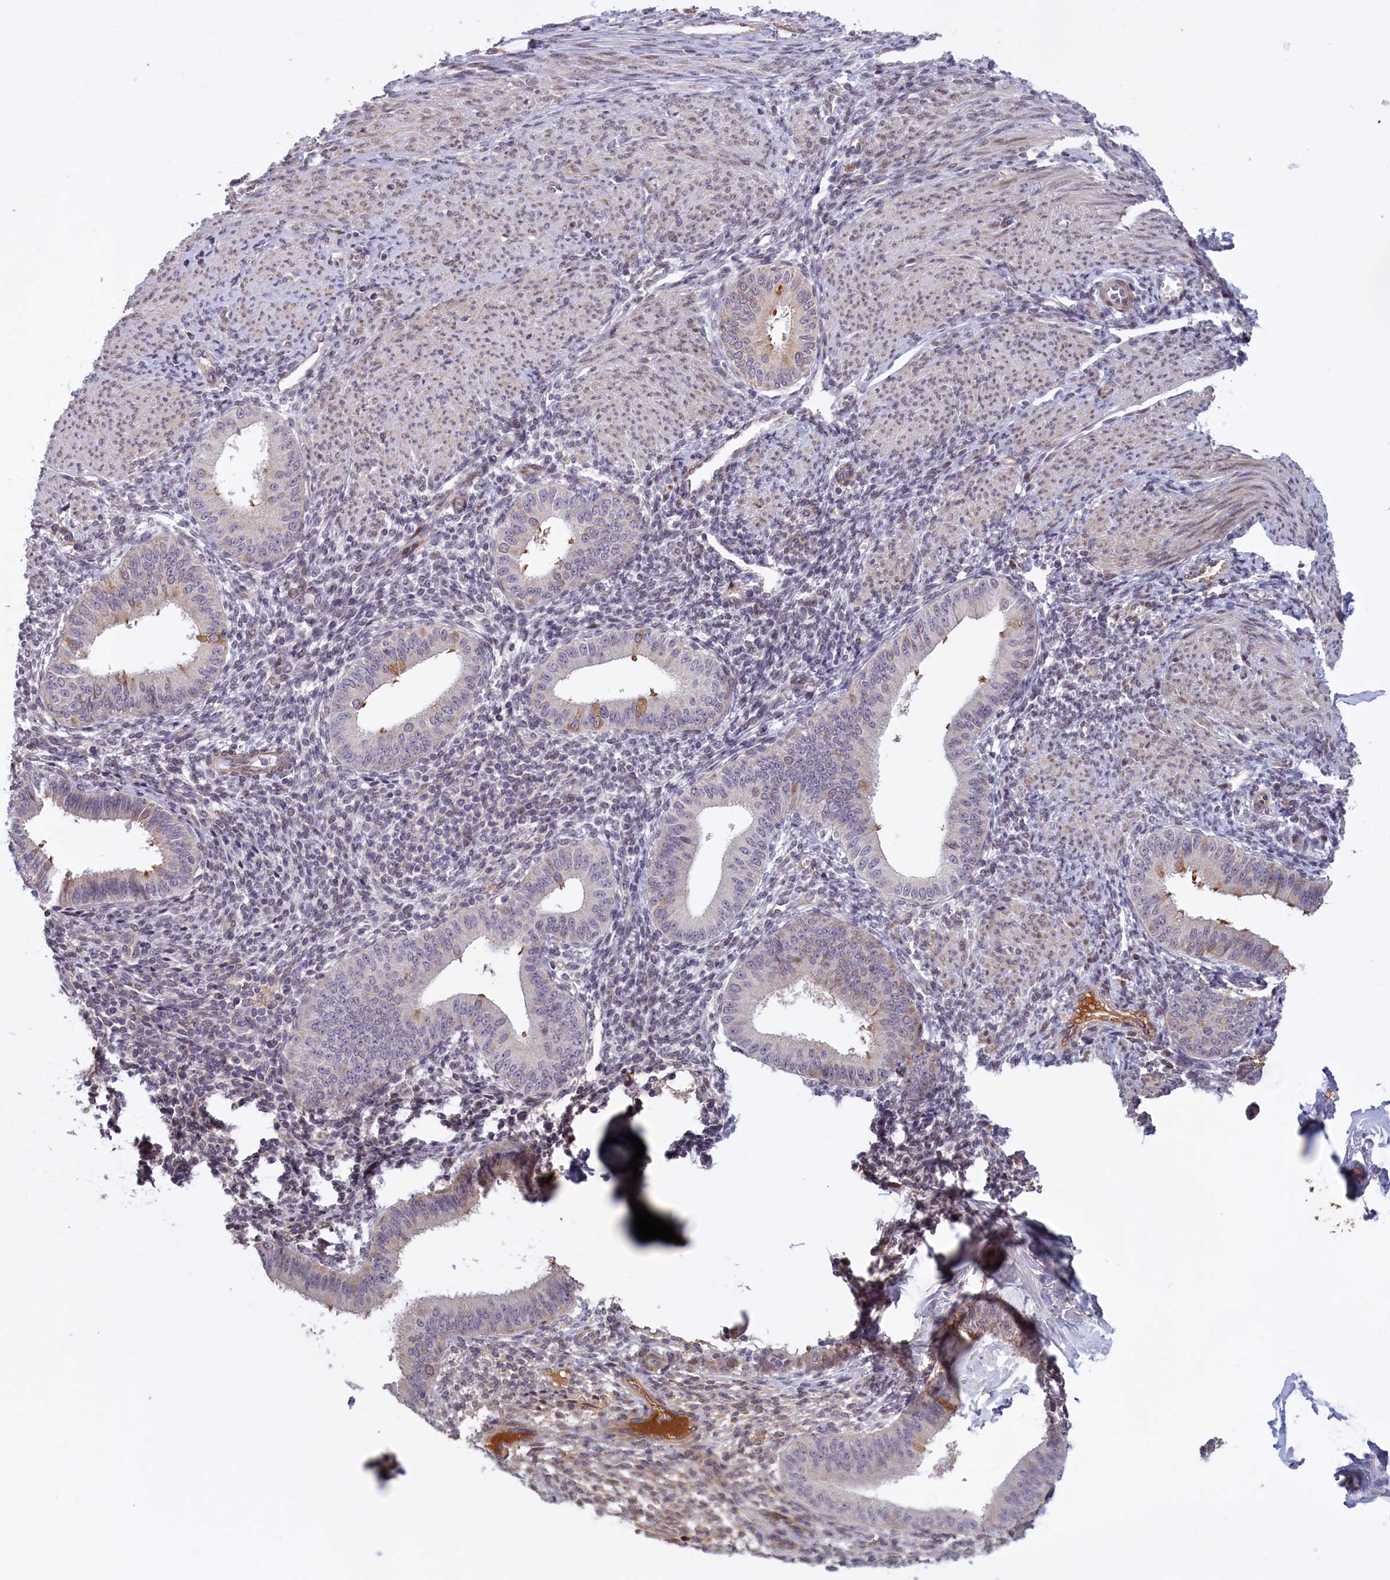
{"staining": {"intensity": "negative", "quantity": "none", "location": "none"}, "tissue": "endometrium", "cell_type": "Cells in endometrial stroma", "image_type": "normal", "snomed": [{"axis": "morphology", "description": "Normal tissue, NOS"}, {"axis": "topography", "description": "Uterus"}, {"axis": "topography", "description": "Endometrium"}], "caption": "High magnification brightfield microscopy of normal endometrium stained with DAB (brown) and counterstained with hematoxylin (blue): cells in endometrial stroma show no significant positivity.", "gene": "RRAD", "patient": {"sex": "female", "age": 48}}